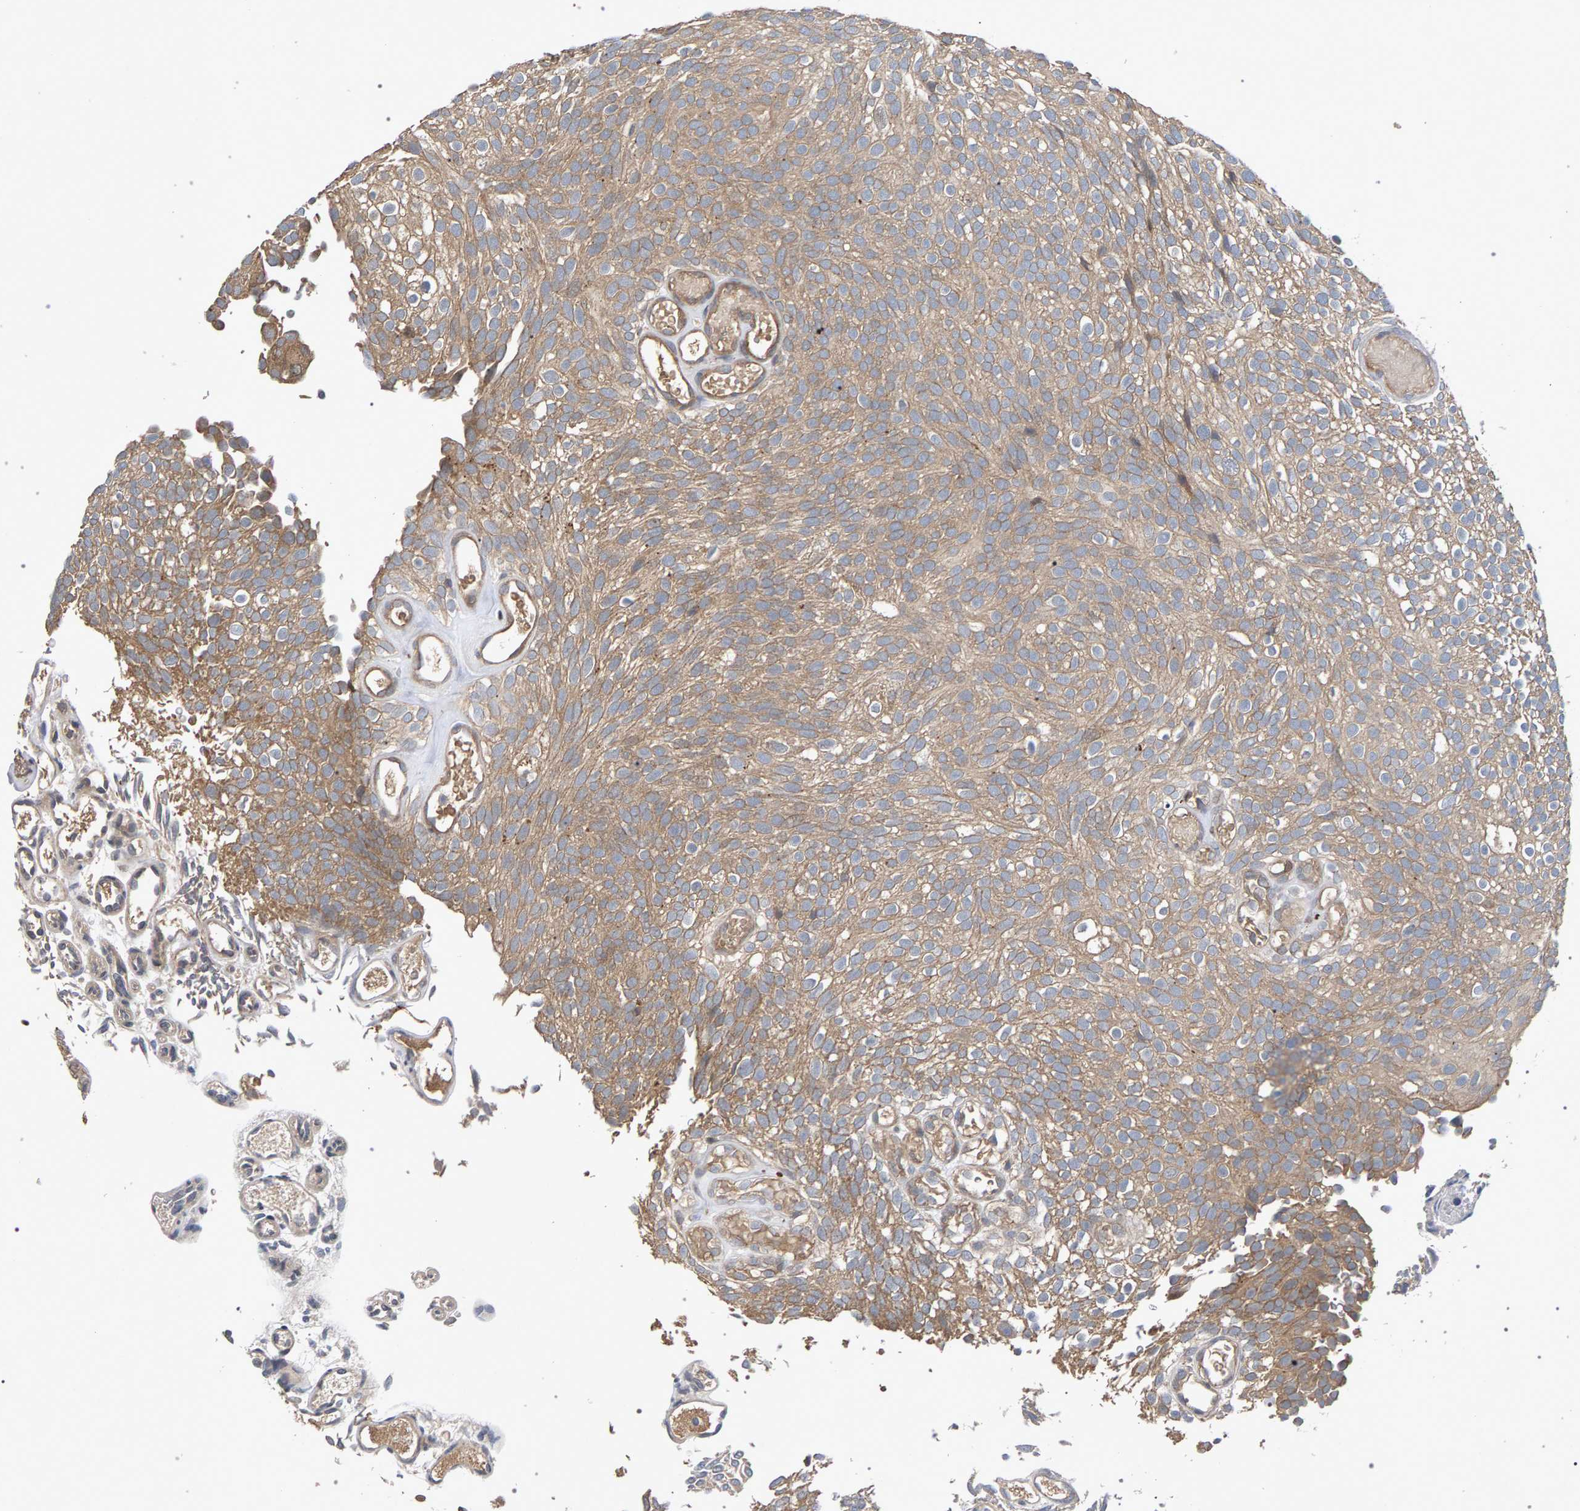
{"staining": {"intensity": "weak", "quantity": ">75%", "location": "cytoplasmic/membranous"}, "tissue": "urothelial cancer", "cell_type": "Tumor cells", "image_type": "cancer", "snomed": [{"axis": "morphology", "description": "Urothelial carcinoma, Low grade"}, {"axis": "topography", "description": "Urinary bladder"}], "caption": "Brown immunohistochemical staining in low-grade urothelial carcinoma exhibits weak cytoplasmic/membranous expression in about >75% of tumor cells.", "gene": "SLC4A4", "patient": {"sex": "male", "age": 78}}